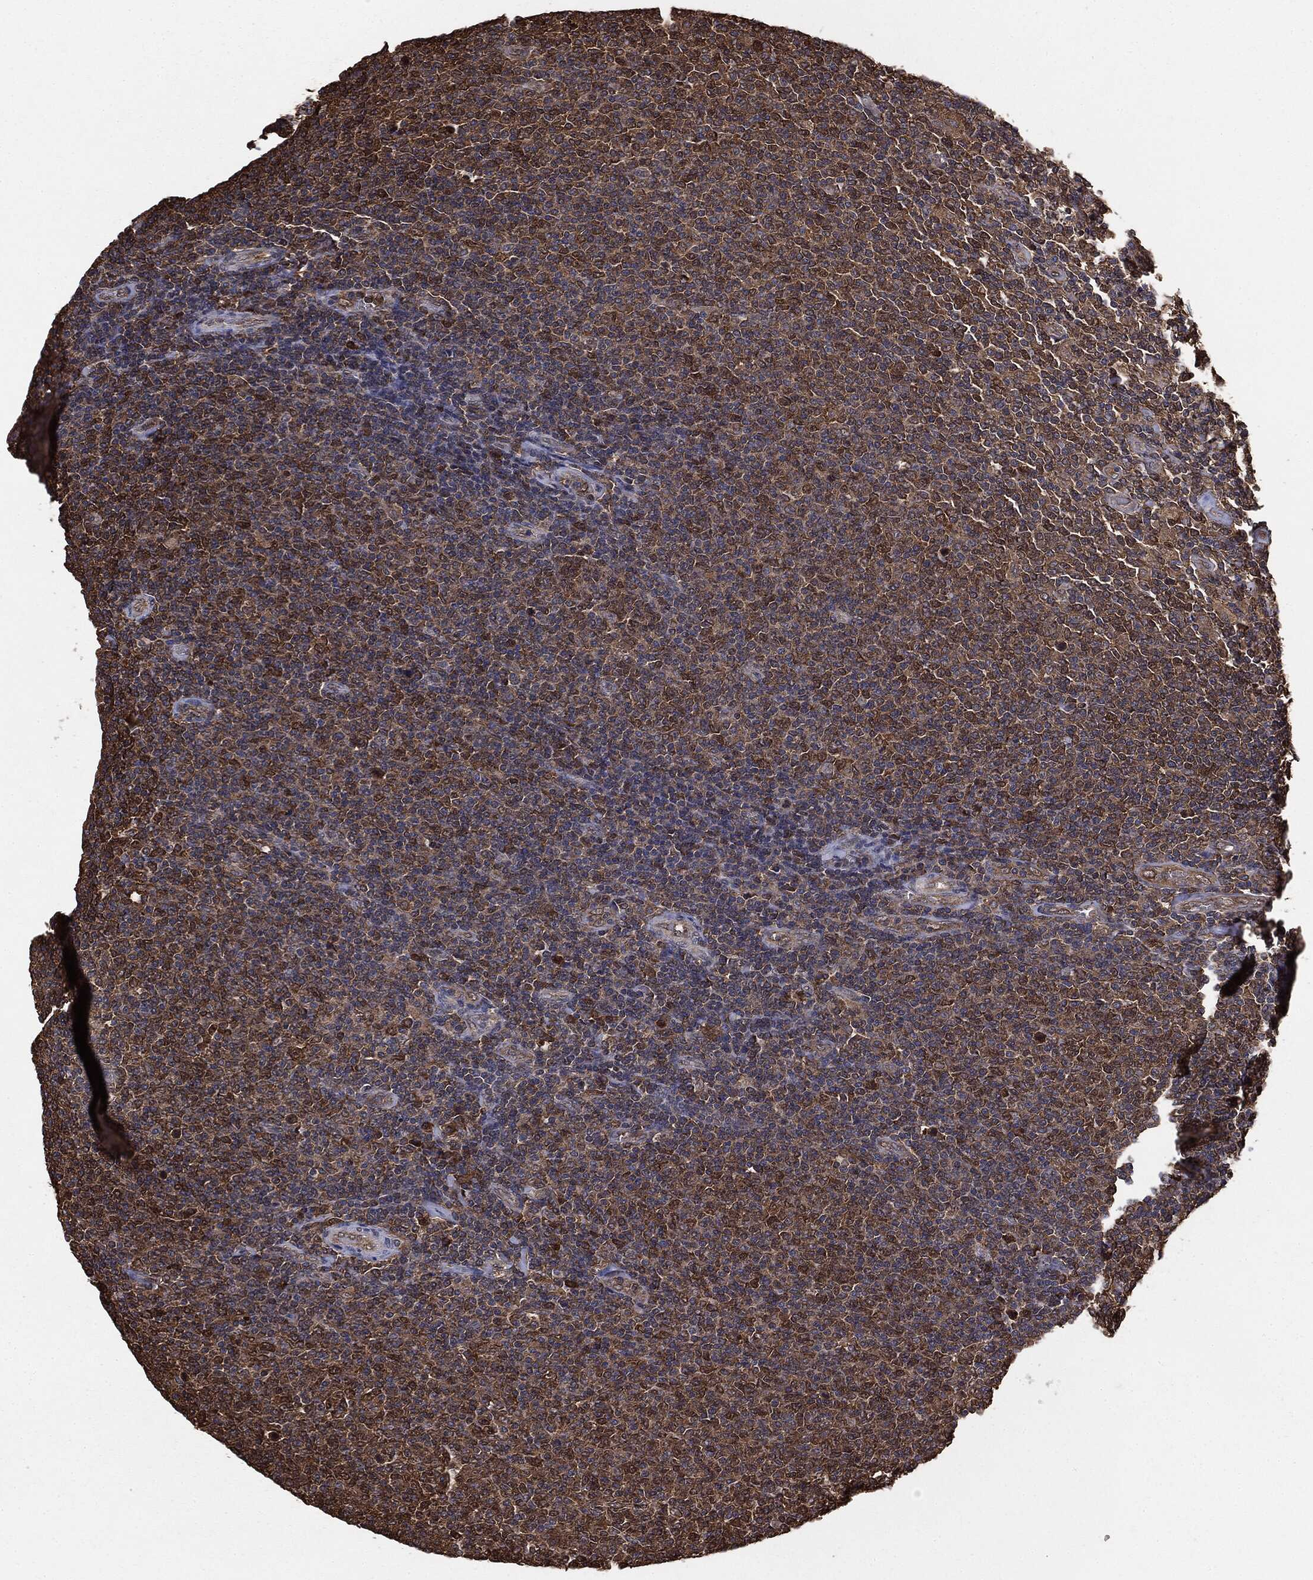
{"staining": {"intensity": "moderate", "quantity": ">75%", "location": "cytoplasmic/membranous"}, "tissue": "lymphoma", "cell_type": "Tumor cells", "image_type": "cancer", "snomed": [{"axis": "morphology", "description": "Malignant lymphoma, non-Hodgkin's type, Low grade"}, {"axis": "topography", "description": "Lymph node"}], "caption": "Immunohistochemical staining of malignant lymphoma, non-Hodgkin's type (low-grade) shows medium levels of moderate cytoplasmic/membranous positivity in approximately >75% of tumor cells.", "gene": "NME1", "patient": {"sex": "male", "age": 52}}